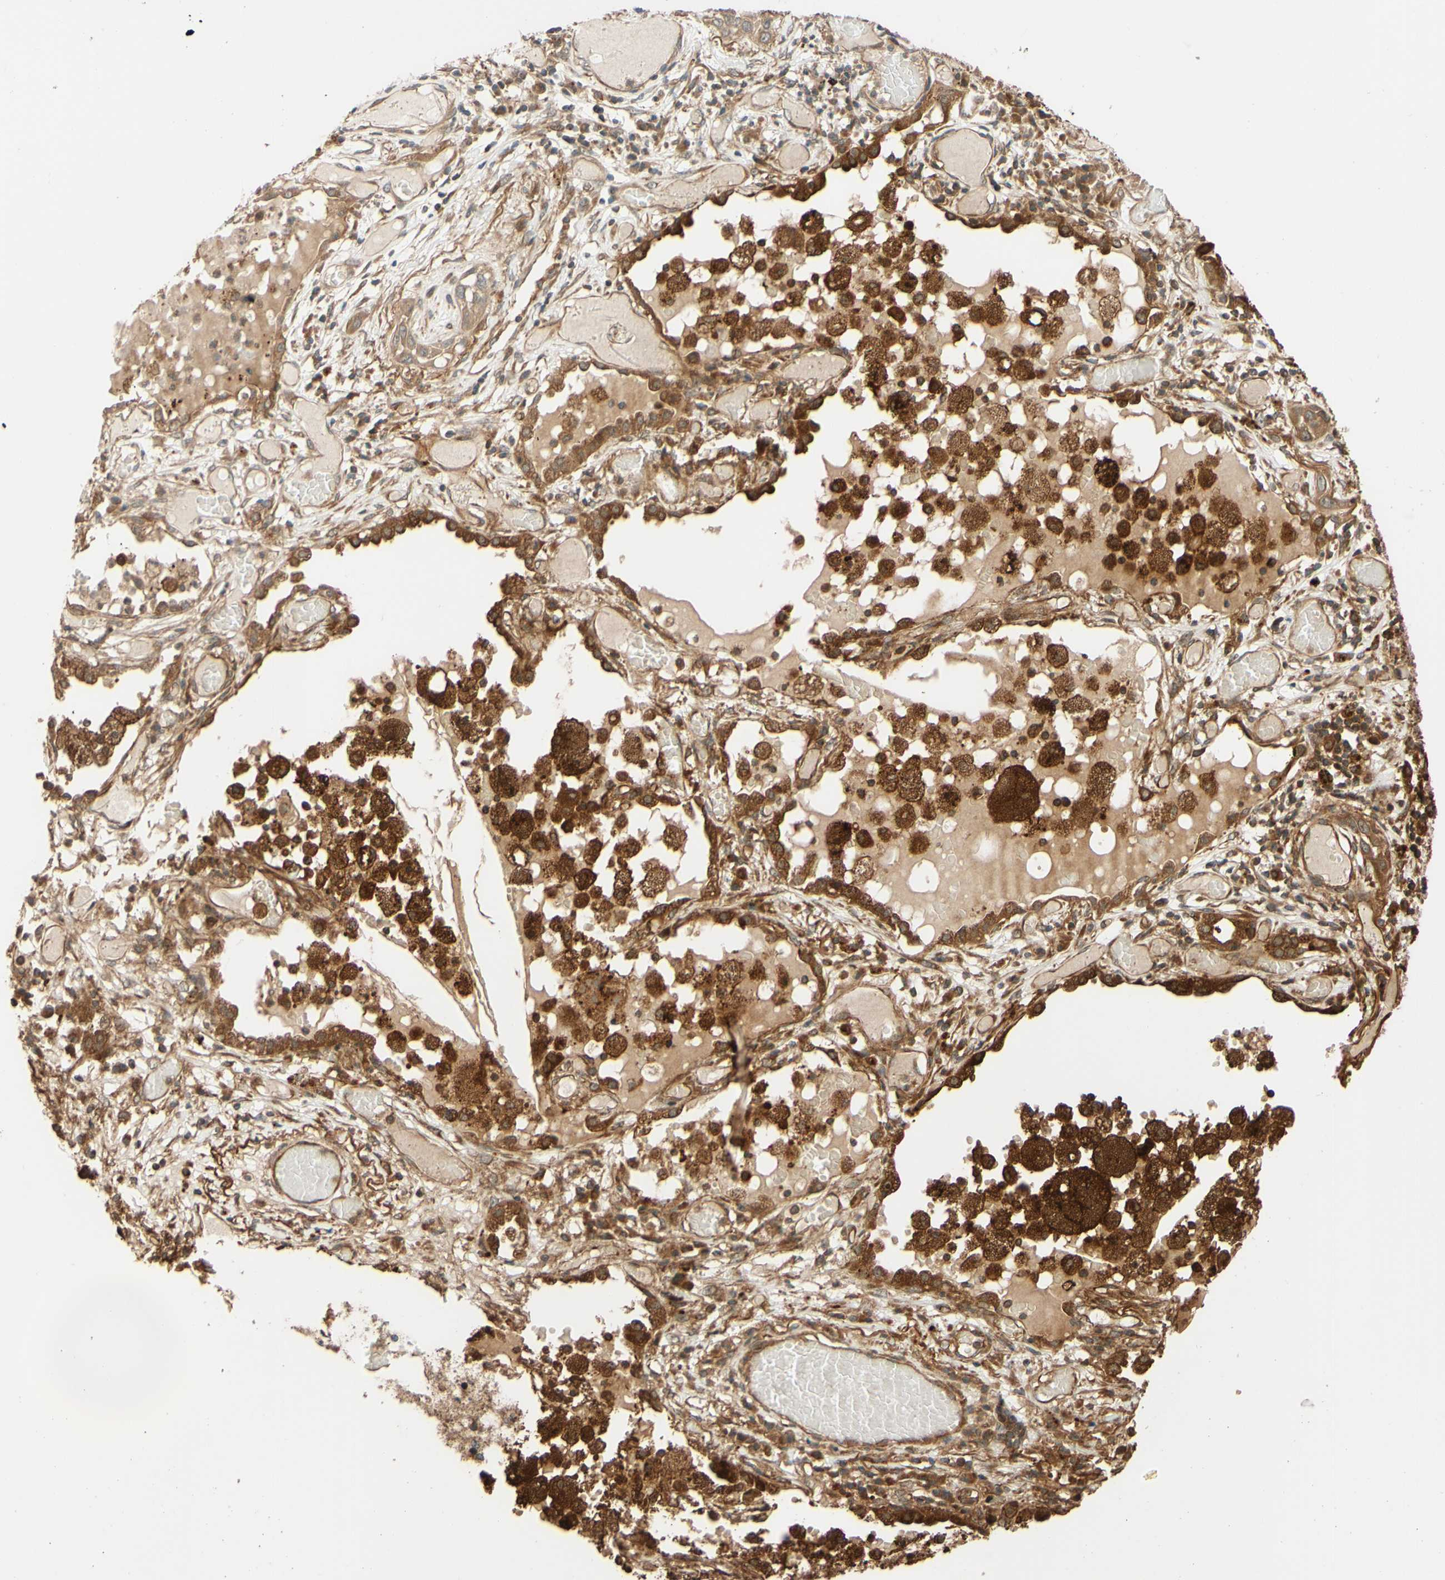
{"staining": {"intensity": "weak", "quantity": ">75%", "location": "cytoplasmic/membranous"}, "tissue": "lung cancer", "cell_type": "Tumor cells", "image_type": "cancer", "snomed": [{"axis": "morphology", "description": "Squamous cell carcinoma, NOS"}, {"axis": "topography", "description": "Lung"}], "caption": "Protein expression analysis of human lung cancer reveals weak cytoplasmic/membranous expression in about >75% of tumor cells.", "gene": "RNF19A", "patient": {"sex": "male", "age": 71}}